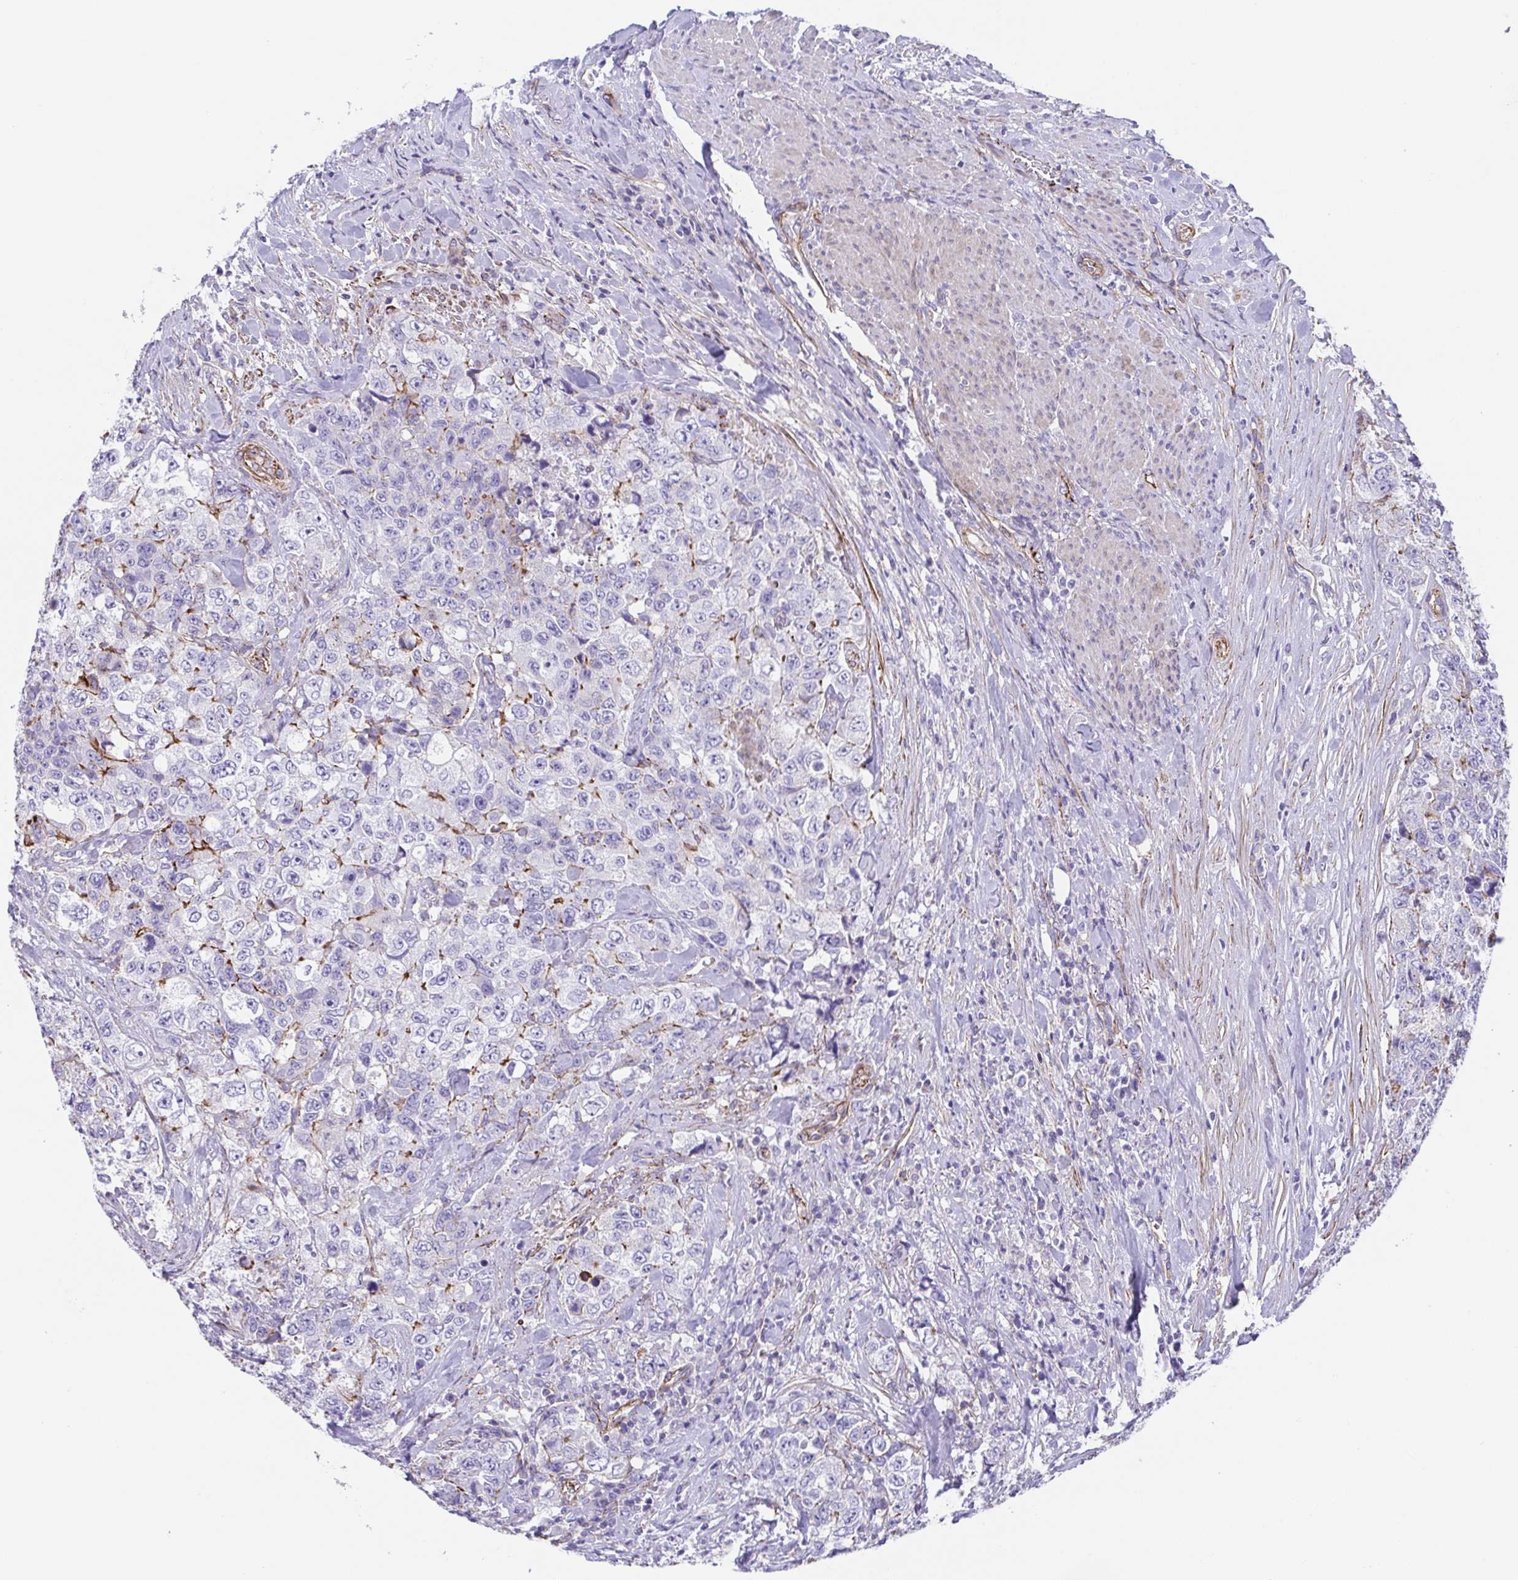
{"staining": {"intensity": "moderate", "quantity": "<25%", "location": "cytoplasmic/membranous"}, "tissue": "urothelial cancer", "cell_type": "Tumor cells", "image_type": "cancer", "snomed": [{"axis": "morphology", "description": "Urothelial carcinoma, High grade"}, {"axis": "topography", "description": "Urinary bladder"}], "caption": "This is an image of immunohistochemistry (IHC) staining of high-grade urothelial carcinoma, which shows moderate expression in the cytoplasmic/membranous of tumor cells.", "gene": "TRAM2", "patient": {"sex": "female", "age": 78}}